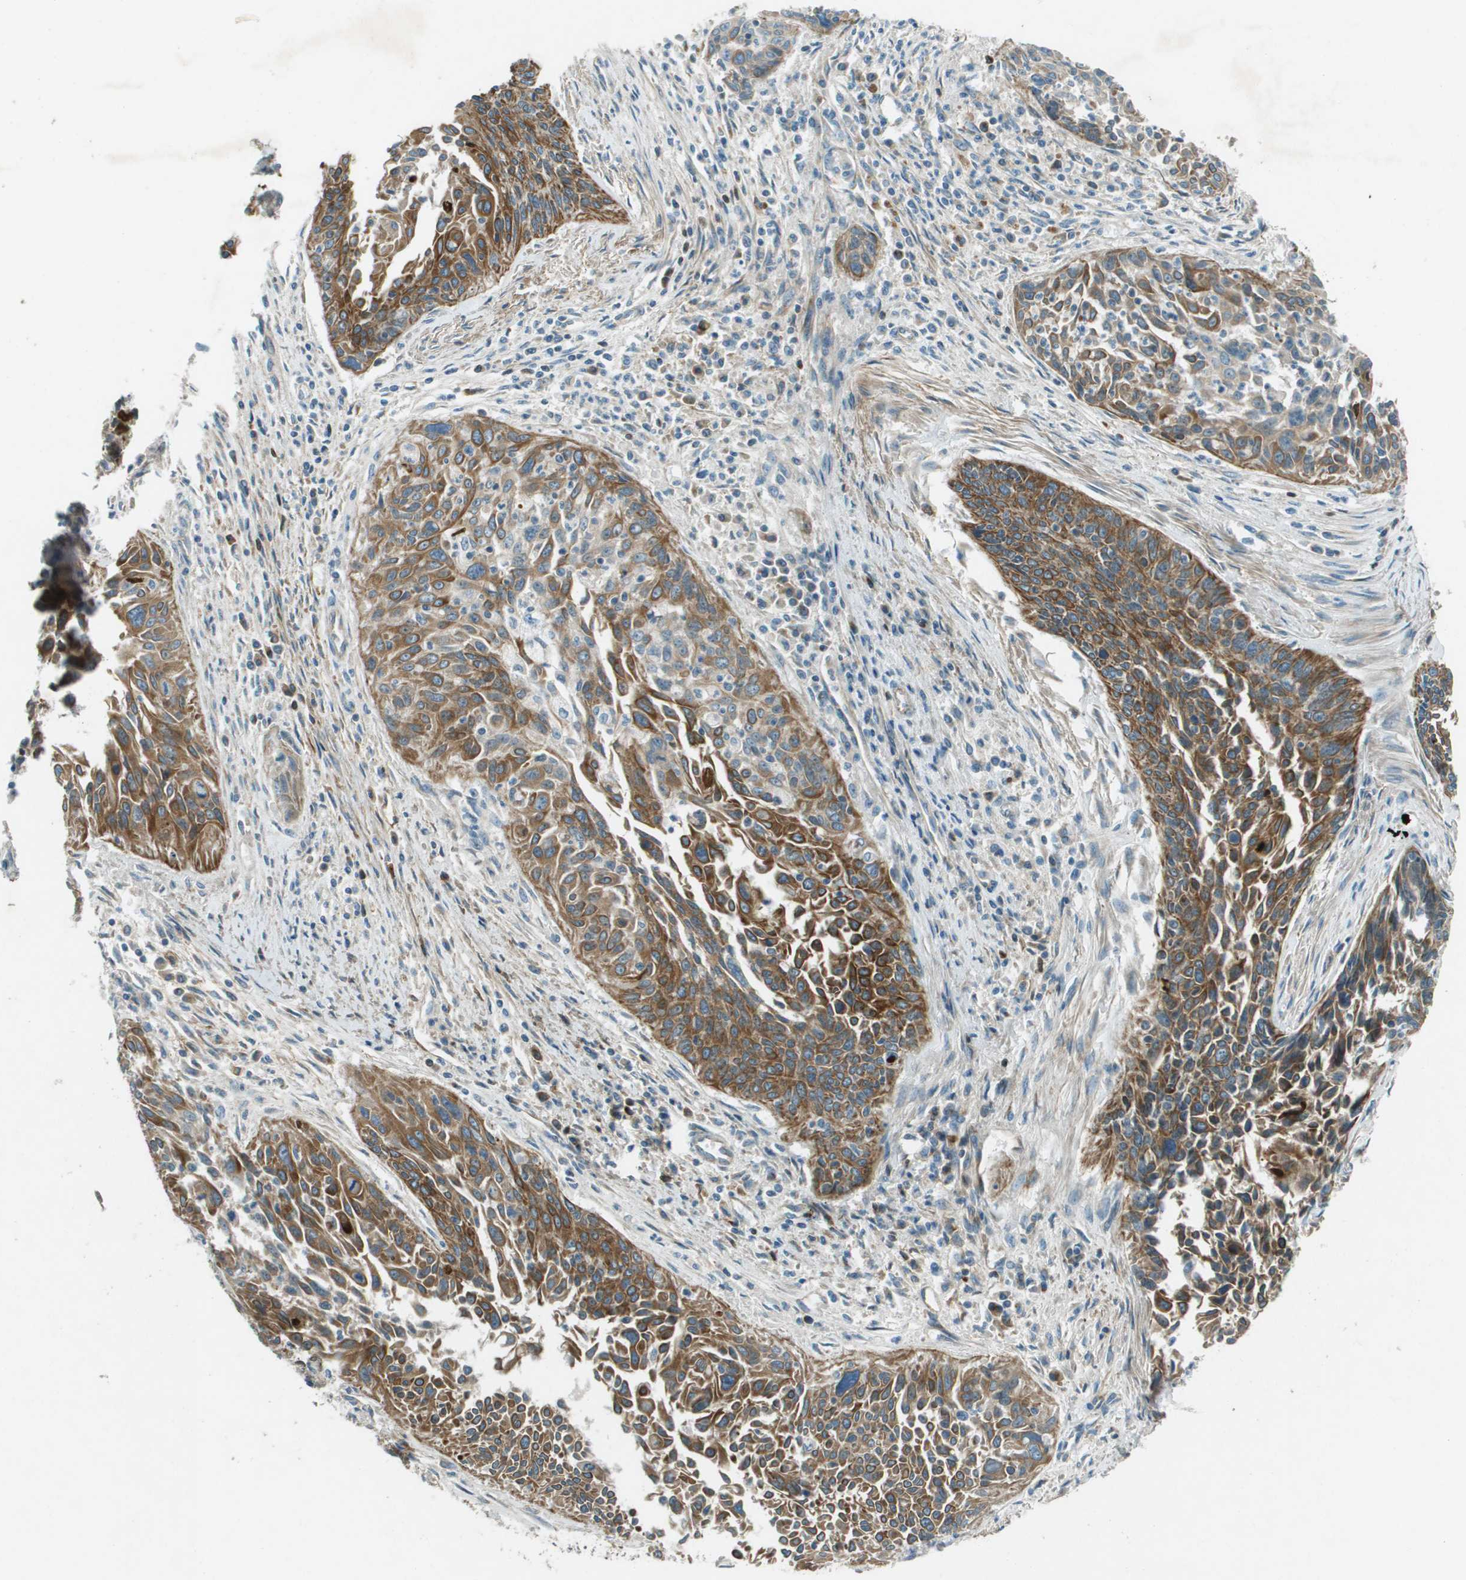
{"staining": {"intensity": "moderate", "quantity": ">75%", "location": "cytoplasmic/membranous"}, "tissue": "cervical cancer", "cell_type": "Tumor cells", "image_type": "cancer", "snomed": [{"axis": "morphology", "description": "Squamous cell carcinoma, NOS"}, {"axis": "topography", "description": "Cervix"}], "caption": "IHC of cervical squamous cell carcinoma displays medium levels of moderate cytoplasmic/membranous staining in approximately >75% of tumor cells.", "gene": "MIGA1", "patient": {"sex": "female", "age": 55}}